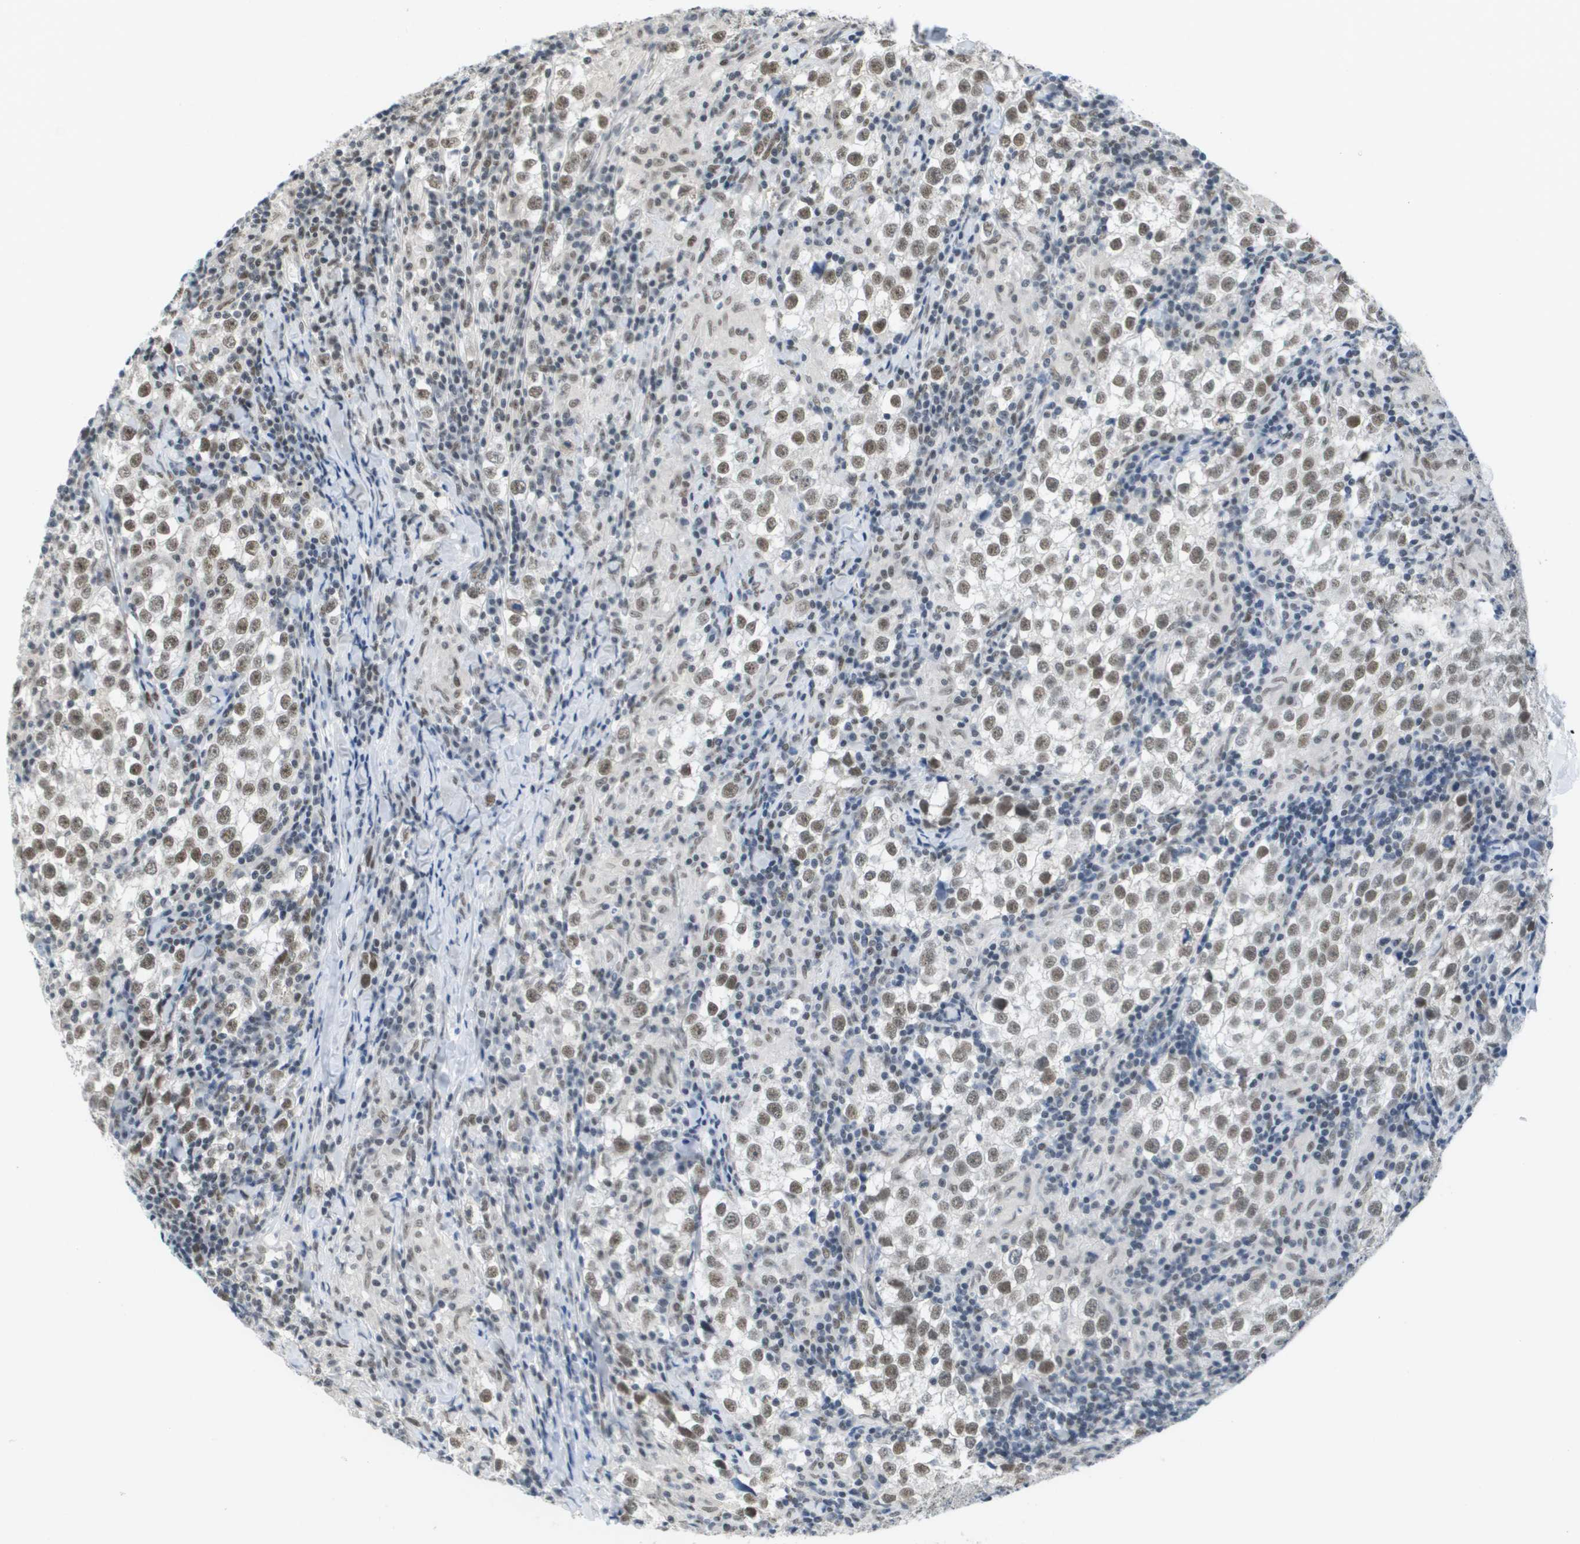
{"staining": {"intensity": "weak", "quantity": ">75%", "location": "nuclear"}, "tissue": "testis cancer", "cell_type": "Tumor cells", "image_type": "cancer", "snomed": [{"axis": "morphology", "description": "Seminoma, NOS"}, {"axis": "morphology", "description": "Carcinoma, Embryonal, NOS"}, {"axis": "topography", "description": "Testis"}], "caption": "The photomicrograph demonstrates immunohistochemical staining of testis cancer (seminoma). There is weak nuclear expression is seen in approximately >75% of tumor cells.", "gene": "ISY1", "patient": {"sex": "male", "age": 36}}